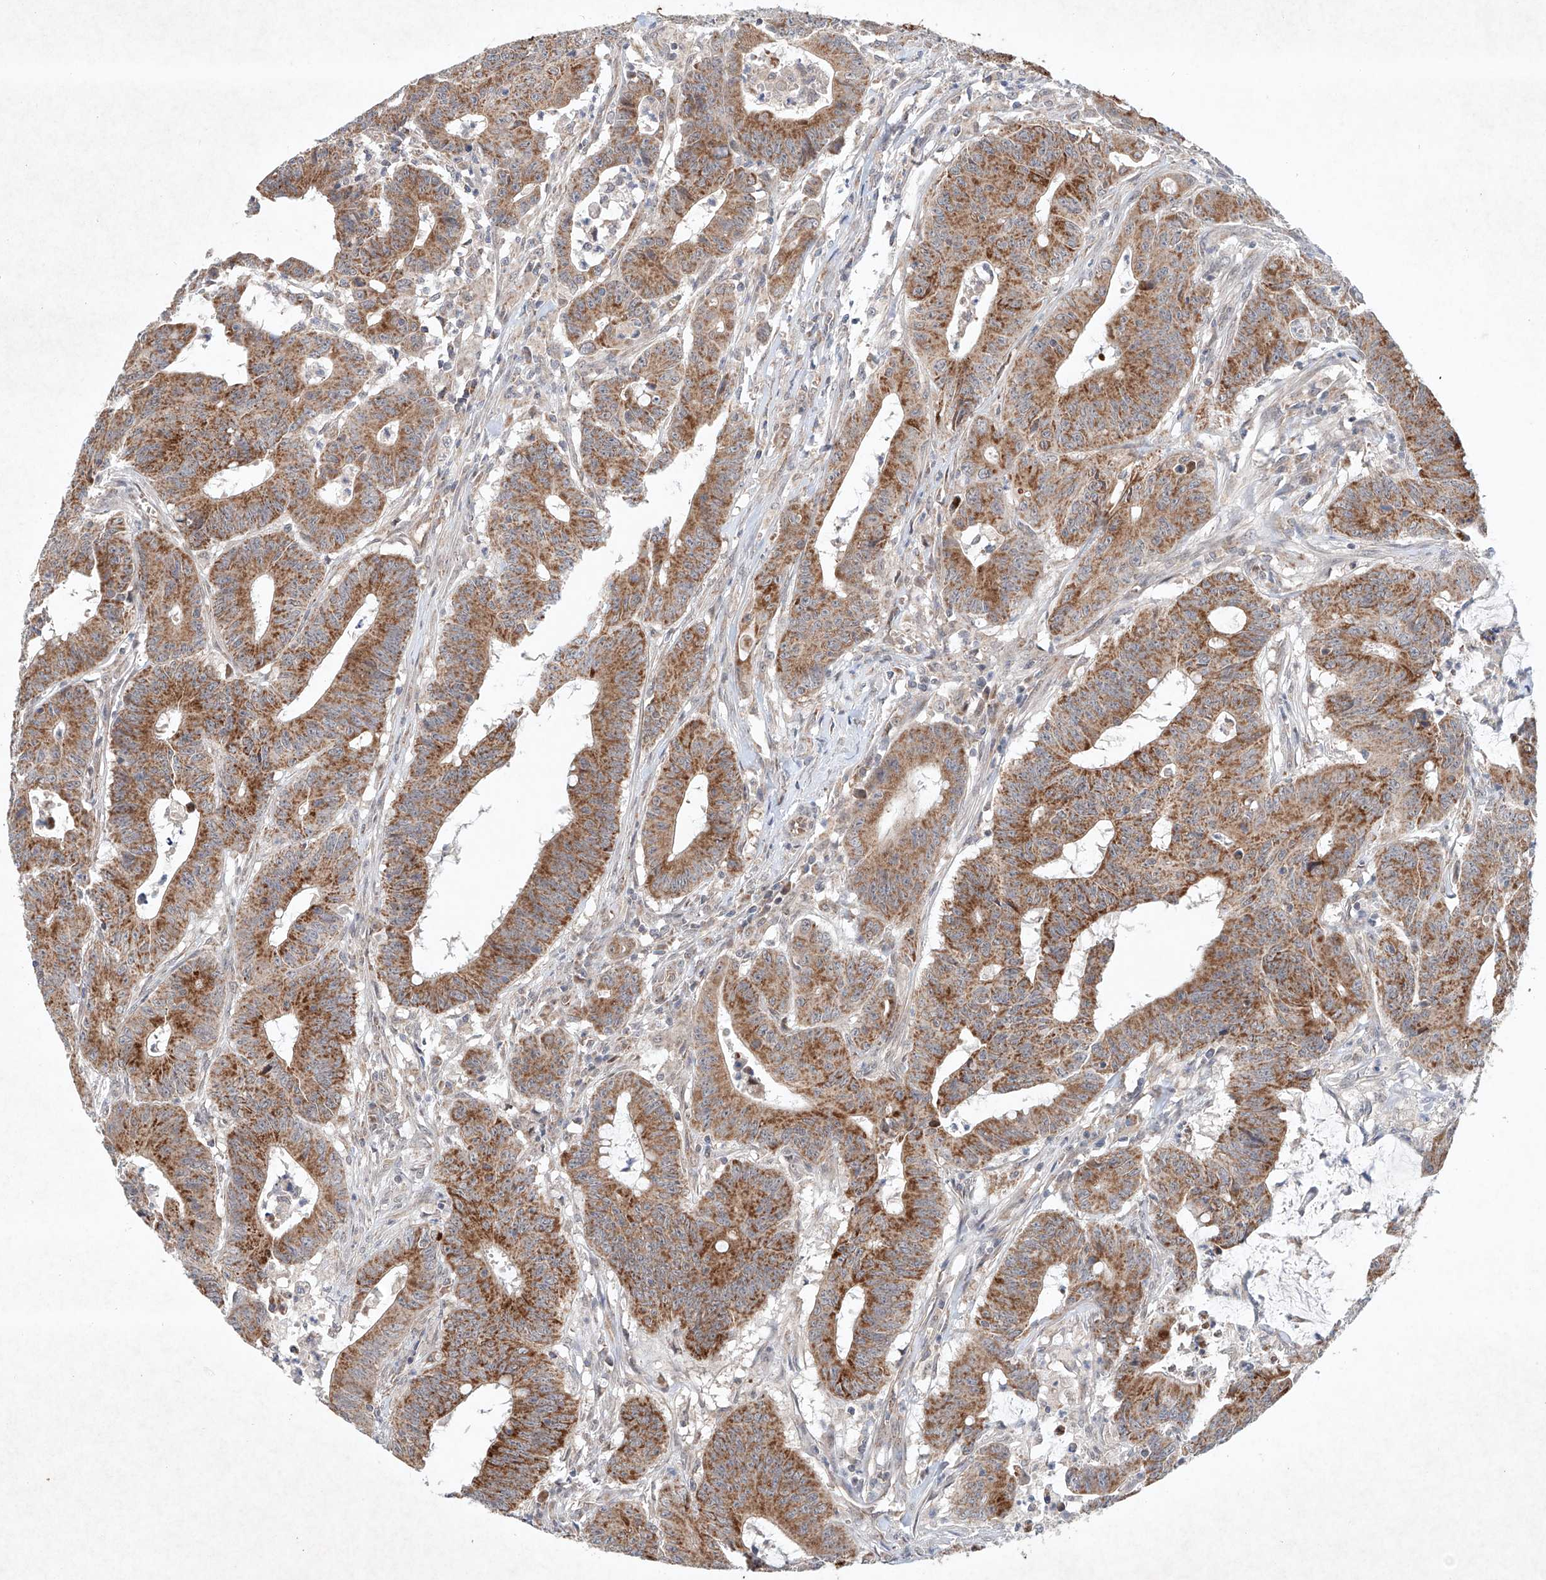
{"staining": {"intensity": "moderate", "quantity": ">75%", "location": "cytoplasmic/membranous"}, "tissue": "colorectal cancer", "cell_type": "Tumor cells", "image_type": "cancer", "snomed": [{"axis": "morphology", "description": "Adenocarcinoma, NOS"}, {"axis": "topography", "description": "Colon"}], "caption": "Protein staining by immunohistochemistry (IHC) exhibits moderate cytoplasmic/membranous expression in about >75% of tumor cells in adenocarcinoma (colorectal).", "gene": "FASTK", "patient": {"sex": "male", "age": 45}}